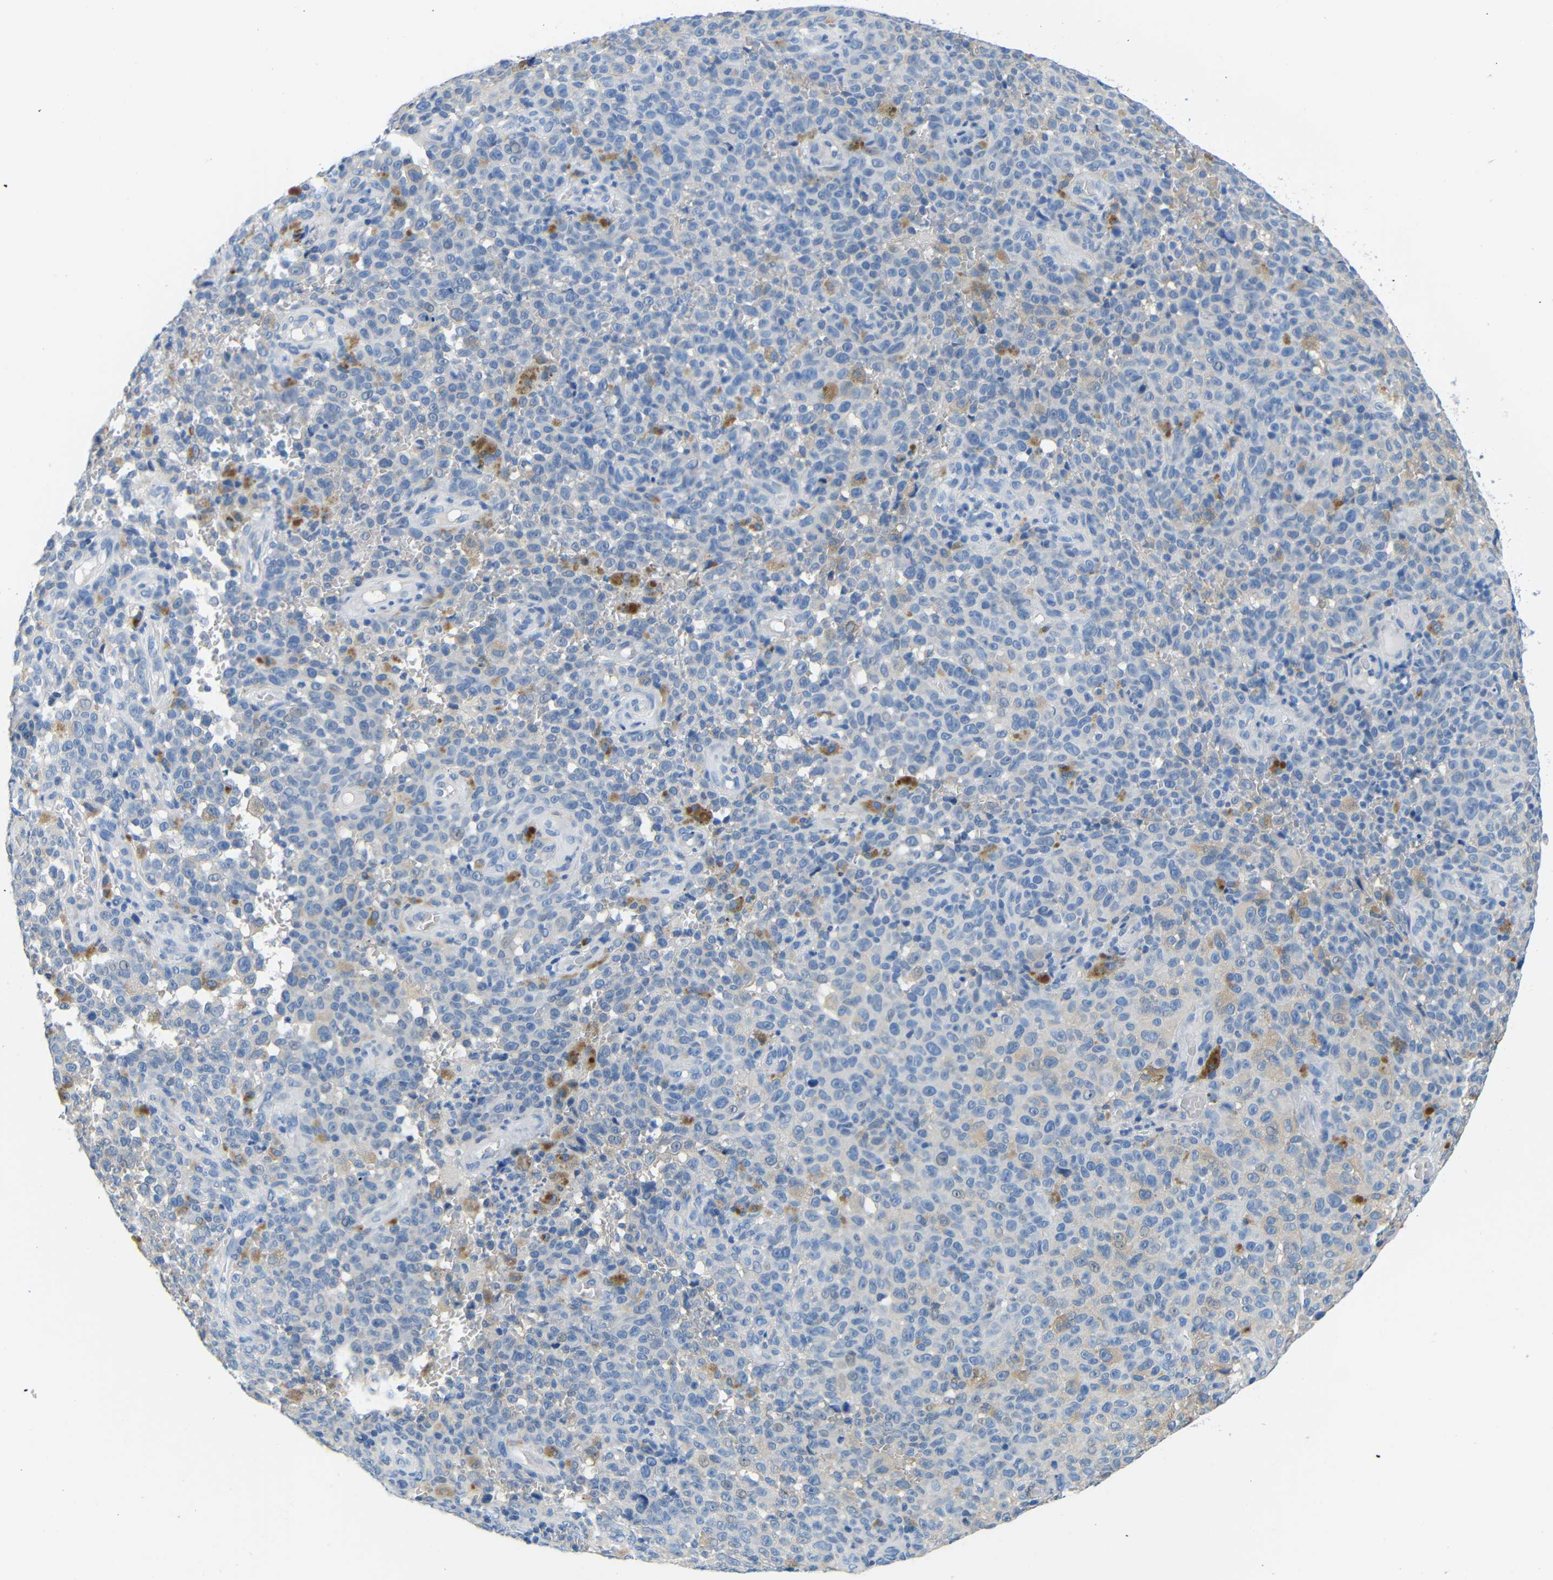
{"staining": {"intensity": "negative", "quantity": "none", "location": "none"}, "tissue": "melanoma", "cell_type": "Tumor cells", "image_type": "cancer", "snomed": [{"axis": "morphology", "description": "Malignant melanoma, NOS"}, {"axis": "topography", "description": "Skin"}], "caption": "Tumor cells show no significant staining in melanoma. The staining is performed using DAB brown chromogen with nuclei counter-stained in using hematoxylin.", "gene": "NEGR1", "patient": {"sex": "female", "age": 82}}